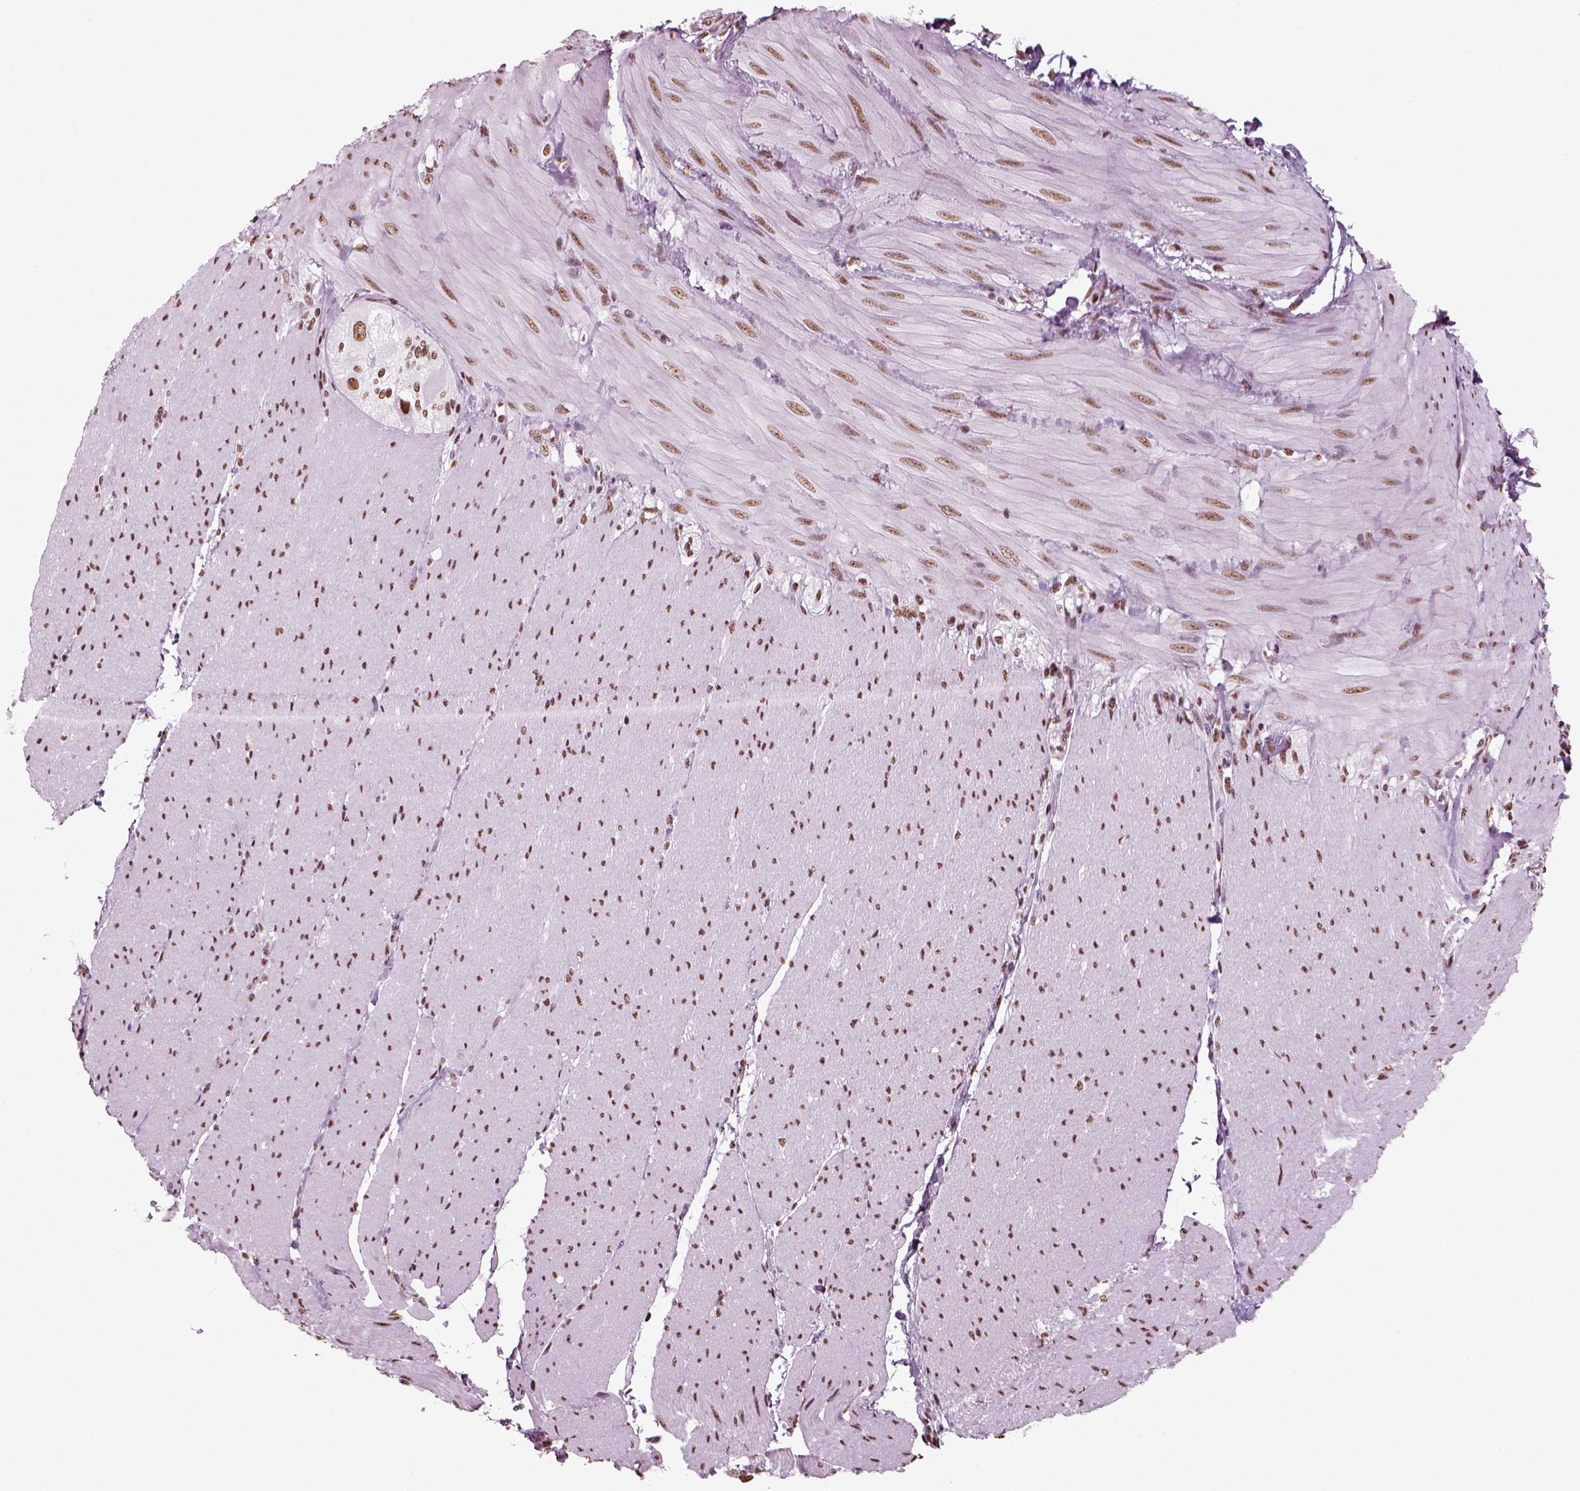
{"staining": {"intensity": "moderate", "quantity": ">75%", "location": "nuclear"}, "tissue": "adipose tissue", "cell_type": "Adipocytes", "image_type": "normal", "snomed": [{"axis": "morphology", "description": "Normal tissue, NOS"}, {"axis": "topography", "description": "Smooth muscle"}, {"axis": "topography", "description": "Duodenum"}, {"axis": "topography", "description": "Peripheral nerve tissue"}], "caption": "Moderate nuclear staining is appreciated in about >75% of adipocytes in benign adipose tissue.", "gene": "POLR1H", "patient": {"sex": "female", "age": 61}}